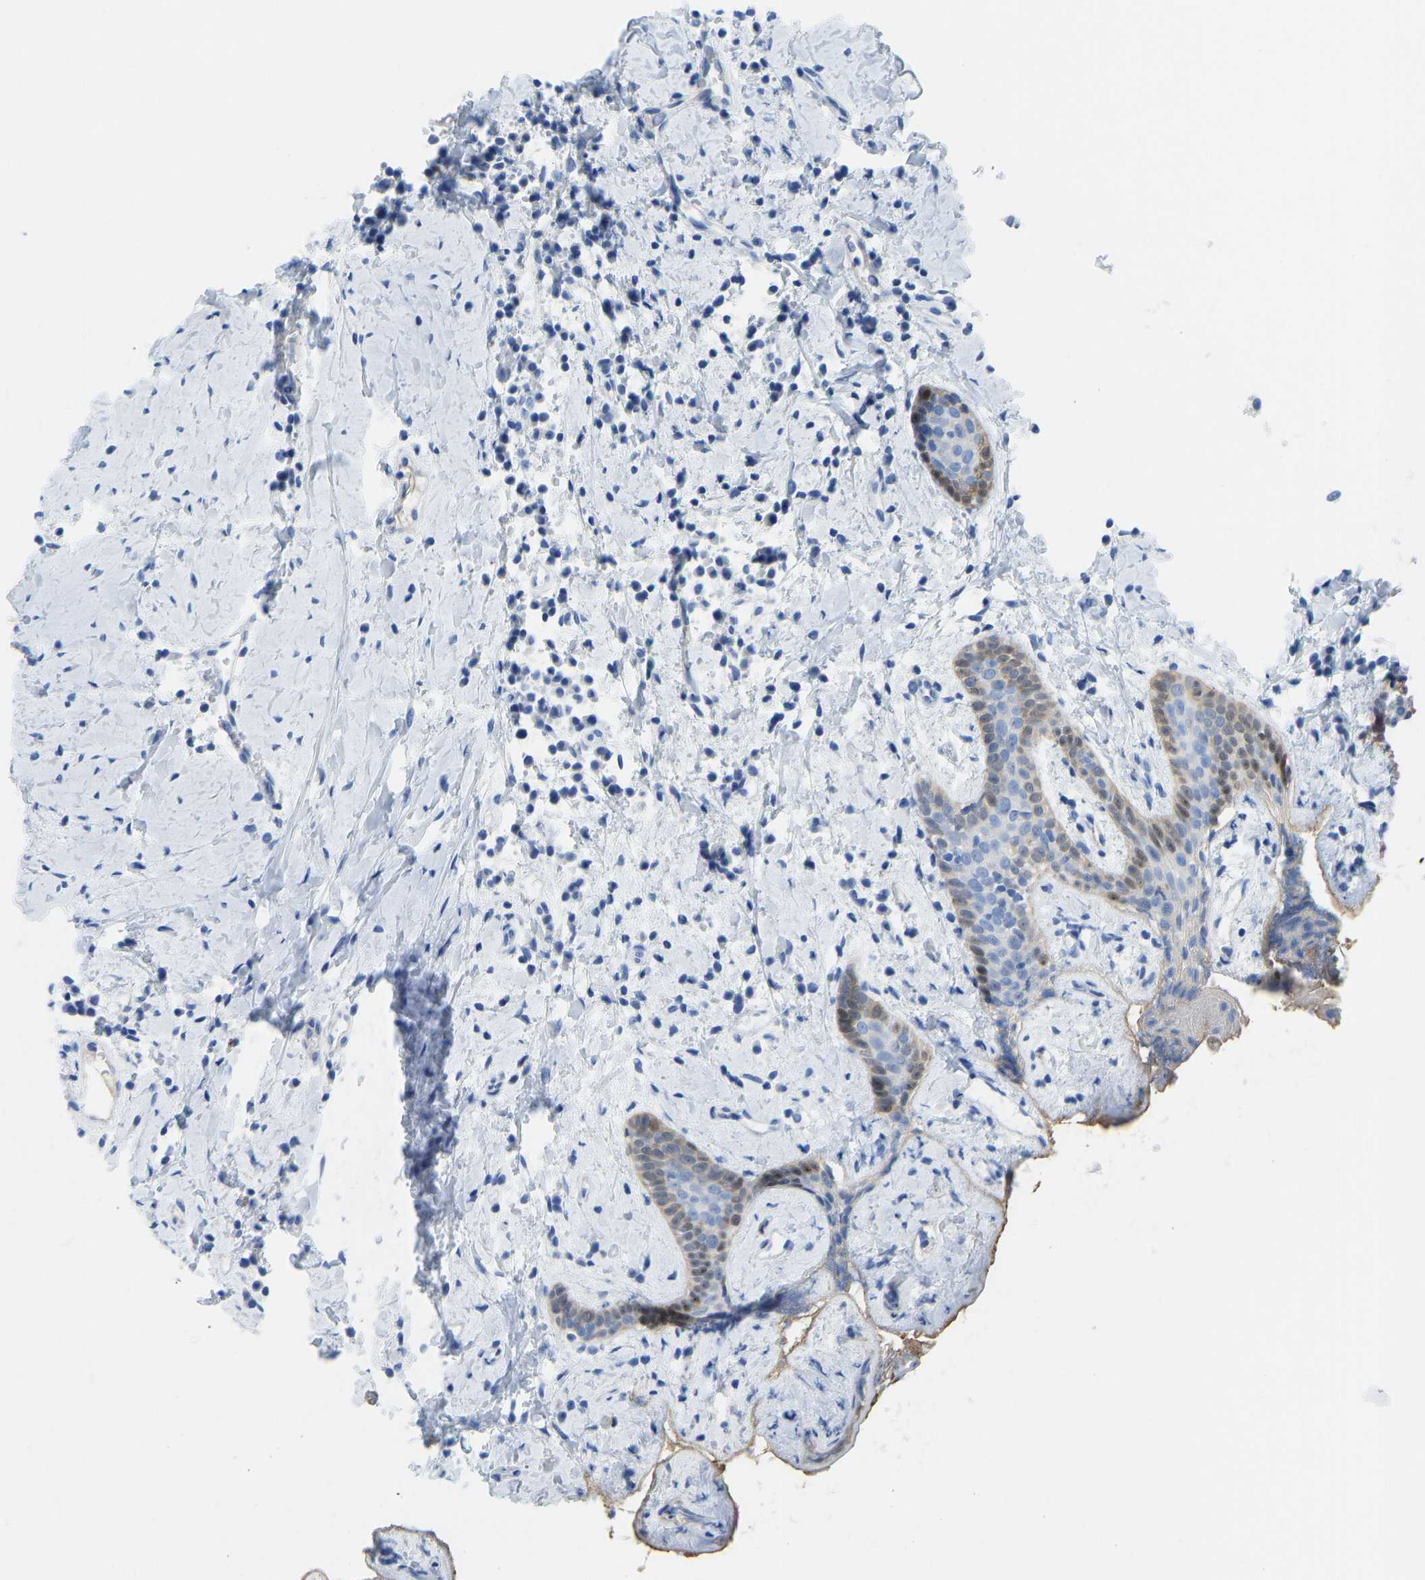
{"staining": {"intensity": "weak", "quantity": "25%-75%", "location": "cytoplasmic/membranous"}, "tissue": "oral mucosa", "cell_type": "Squamous epithelial cells", "image_type": "normal", "snomed": [{"axis": "morphology", "description": "Normal tissue, NOS"}, {"axis": "morphology", "description": "Squamous cell carcinoma, NOS"}, {"axis": "topography", "description": "Oral tissue"}, {"axis": "topography", "description": "Salivary gland"}, {"axis": "topography", "description": "Head-Neck"}], "caption": "Approximately 25%-75% of squamous epithelial cells in normal human oral mucosa exhibit weak cytoplasmic/membranous protein positivity as visualized by brown immunohistochemical staining.", "gene": "NKAIN3", "patient": {"sex": "female", "age": 62}}